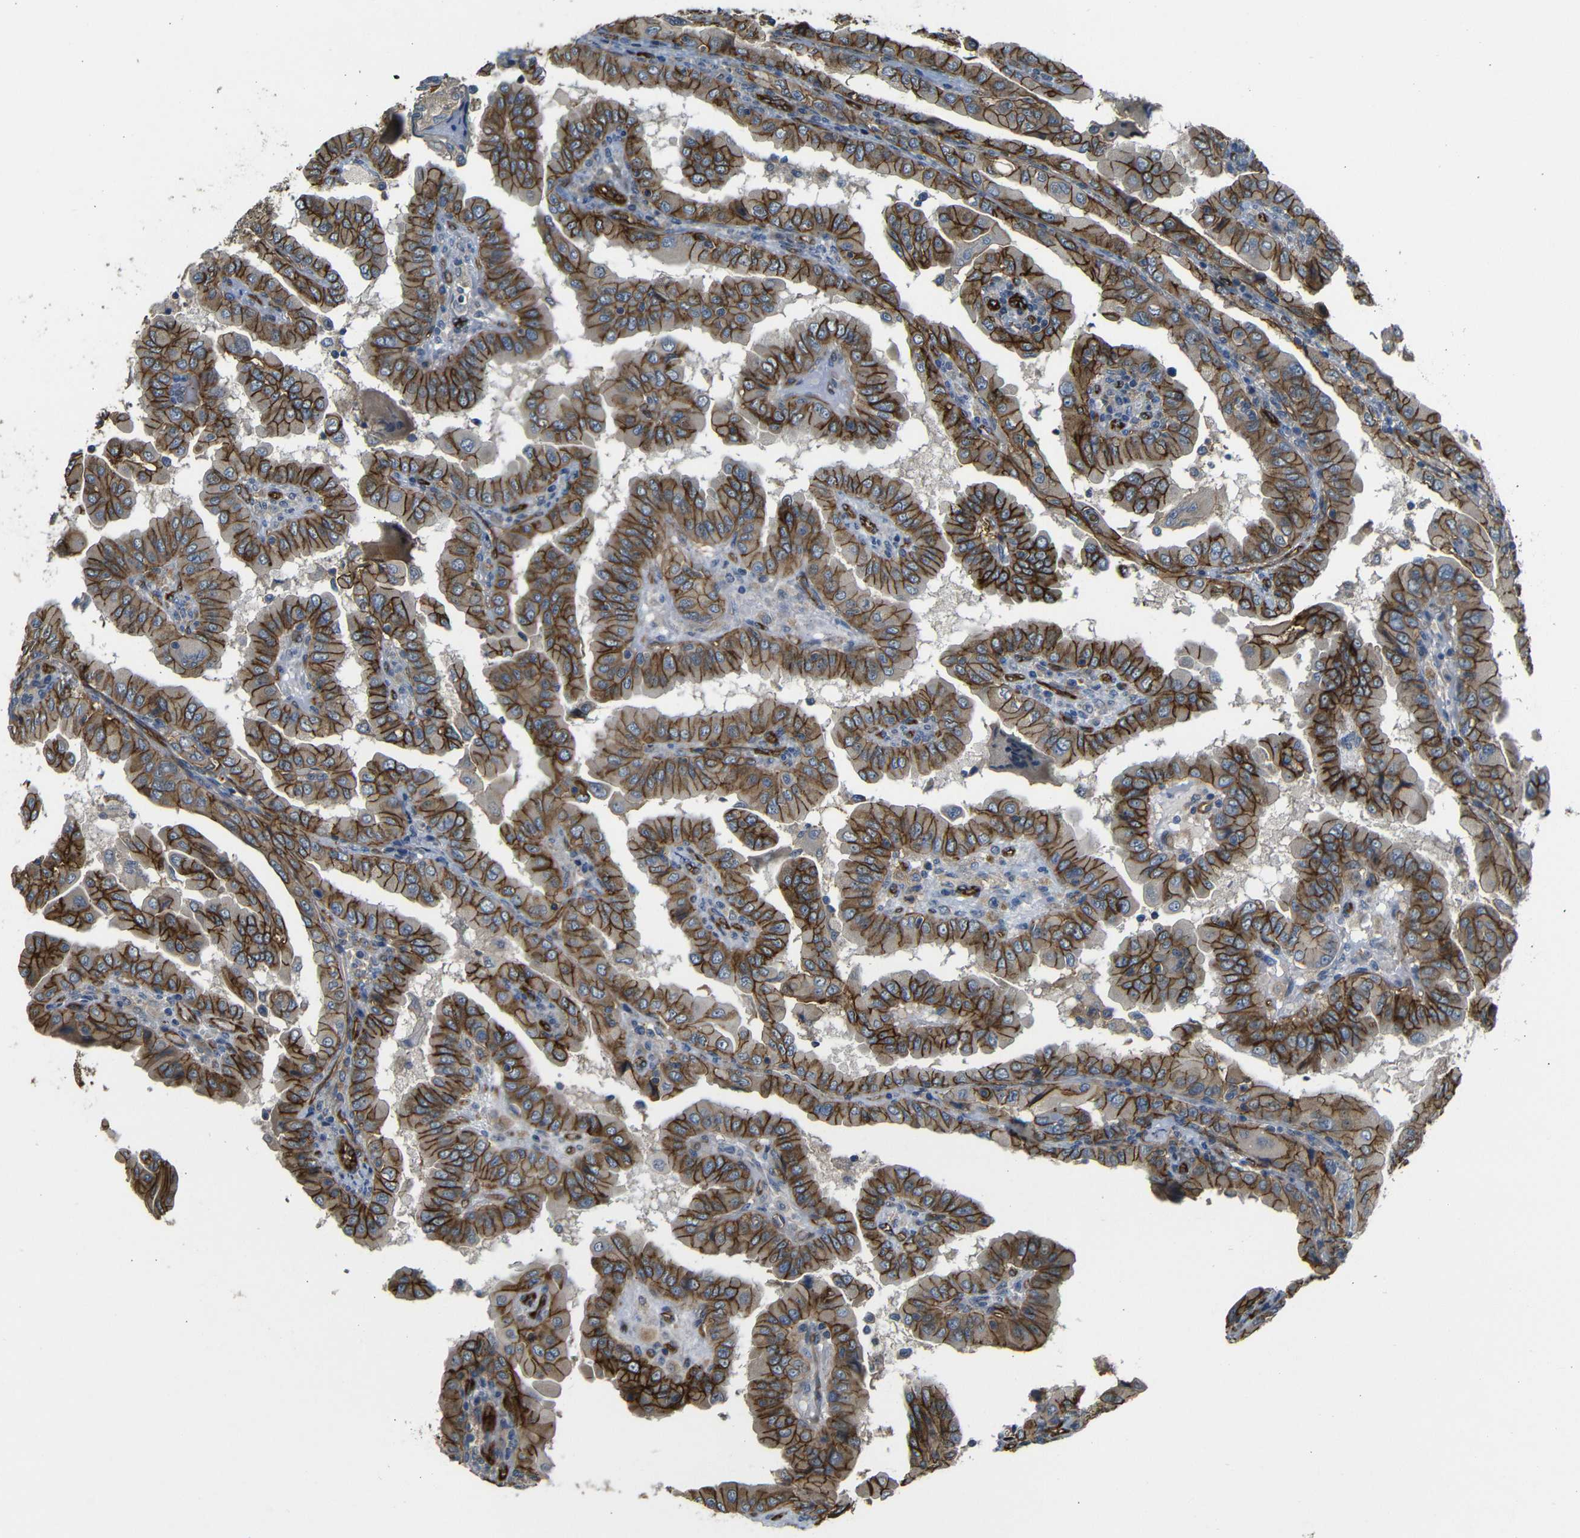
{"staining": {"intensity": "strong", "quantity": ">75%", "location": "cytoplasmic/membranous"}, "tissue": "thyroid cancer", "cell_type": "Tumor cells", "image_type": "cancer", "snomed": [{"axis": "morphology", "description": "Papillary adenocarcinoma, NOS"}, {"axis": "topography", "description": "Thyroid gland"}], "caption": "Papillary adenocarcinoma (thyroid) stained with DAB (3,3'-diaminobenzidine) IHC reveals high levels of strong cytoplasmic/membranous staining in approximately >75% of tumor cells.", "gene": "RELL1", "patient": {"sex": "male", "age": 33}}